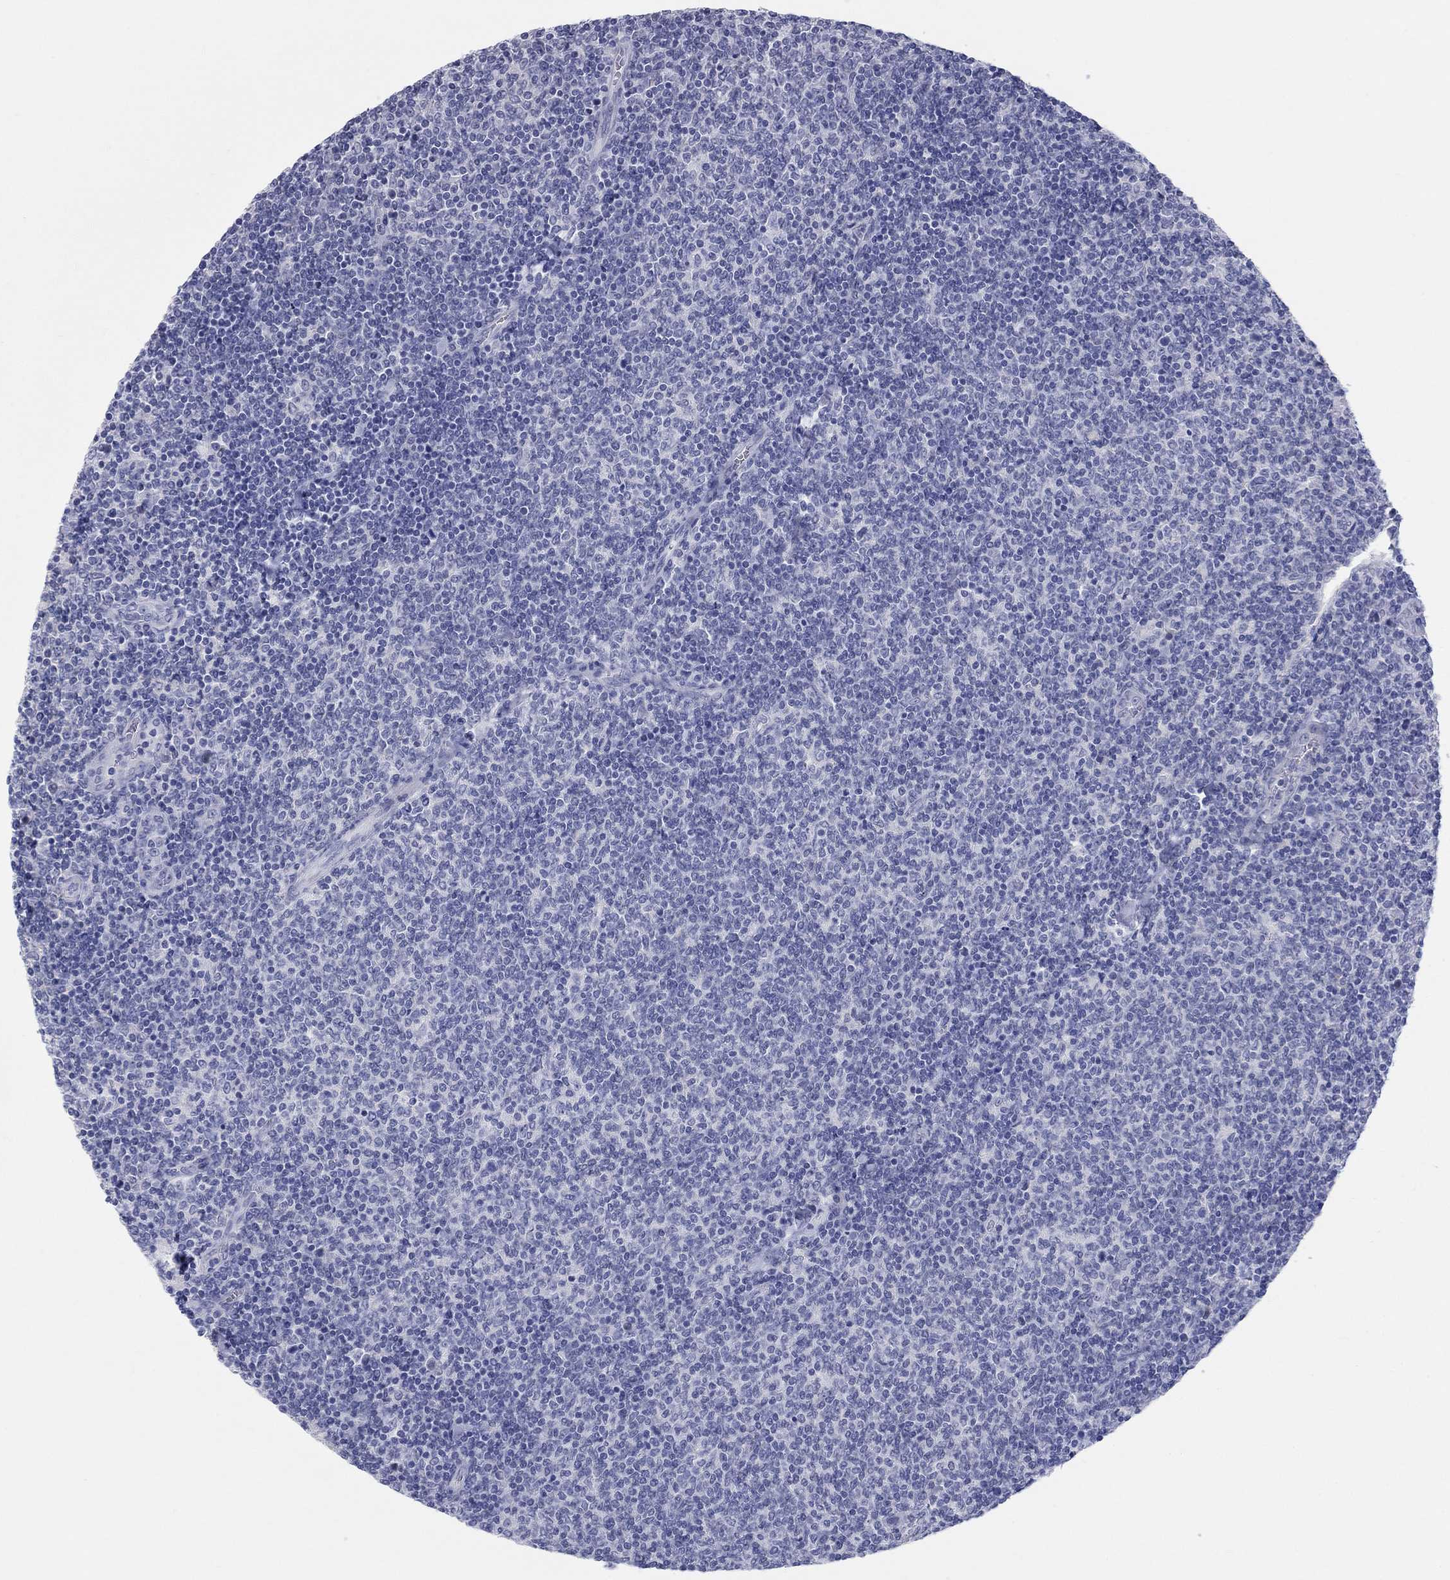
{"staining": {"intensity": "negative", "quantity": "none", "location": "none"}, "tissue": "lymphoma", "cell_type": "Tumor cells", "image_type": "cancer", "snomed": [{"axis": "morphology", "description": "Malignant lymphoma, non-Hodgkin's type, Low grade"}, {"axis": "topography", "description": "Lymph node"}], "caption": "Immunohistochemistry (IHC) image of low-grade malignant lymphoma, non-Hodgkin's type stained for a protein (brown), which exhibits no expression in tumor cells. Brightfield microscopy of immunohistochemistry (IHC) stained with DAB (3,3'-diaminobenzidine) (brown) and hematoxylin (blue), captured at high magnification.", "gene": "LRRC4C", "patient": {"sex": "male", "age": 52}}